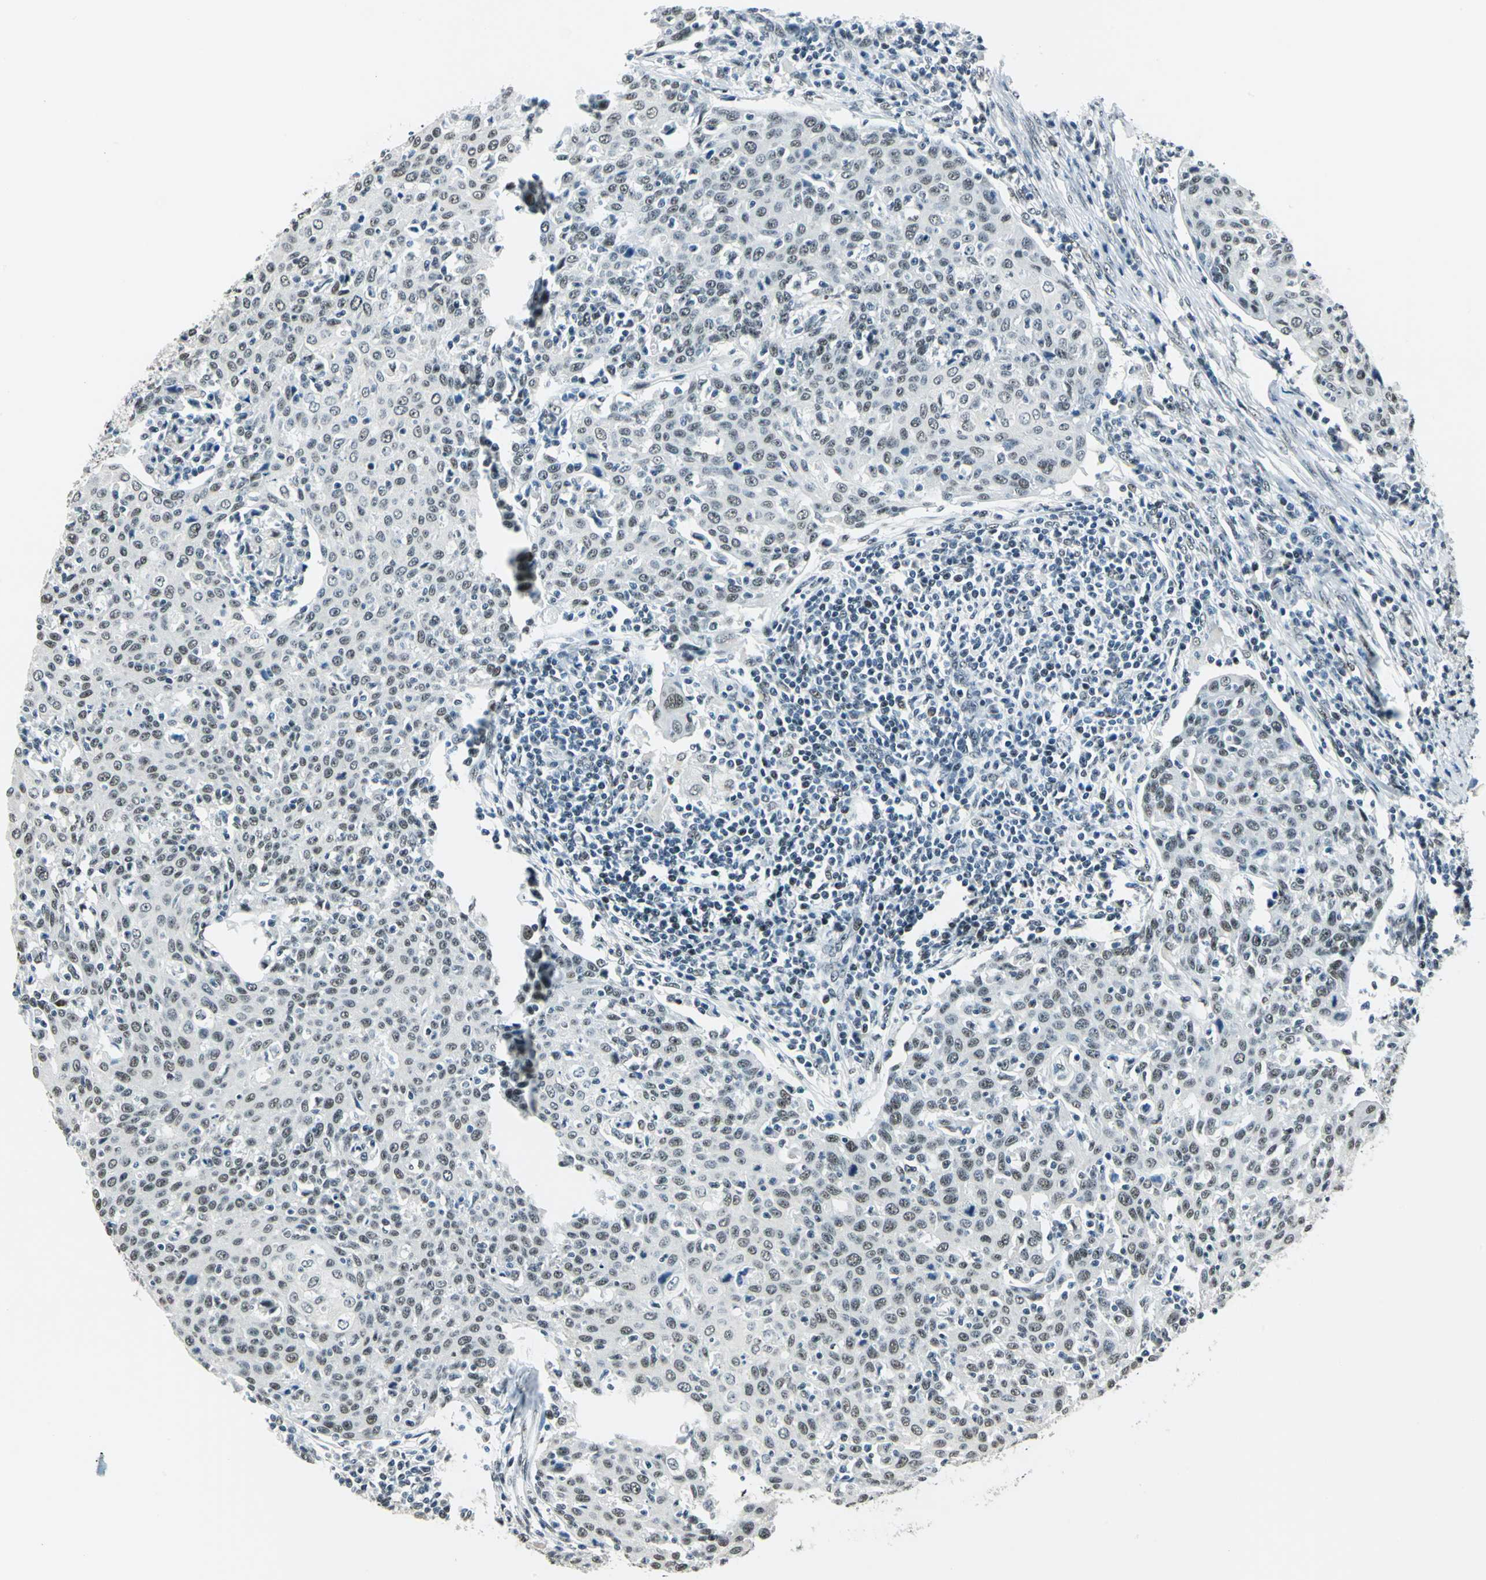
{"staining": {"intensity": "moderate", "quantity": ">75%", "location": "nuclear"}, "tissue": "cervical cancer", "cell_type": "Tumor cells", "image_type": "cancer", "snomed": [{"axis": "morphology", "description": "Squamous cell carcinoma, NOS"}, {"axis": "topography", "description": "Cervix"}], "caption": "This is an image of immunohistochemistry (IHC) staining of cervical cancer (squamous cell carcinoma), which shows moderate staining in the nuclear of tumor cells.", "gene": "KAT6B", "patient": {"sex": "female", "age": 38}}